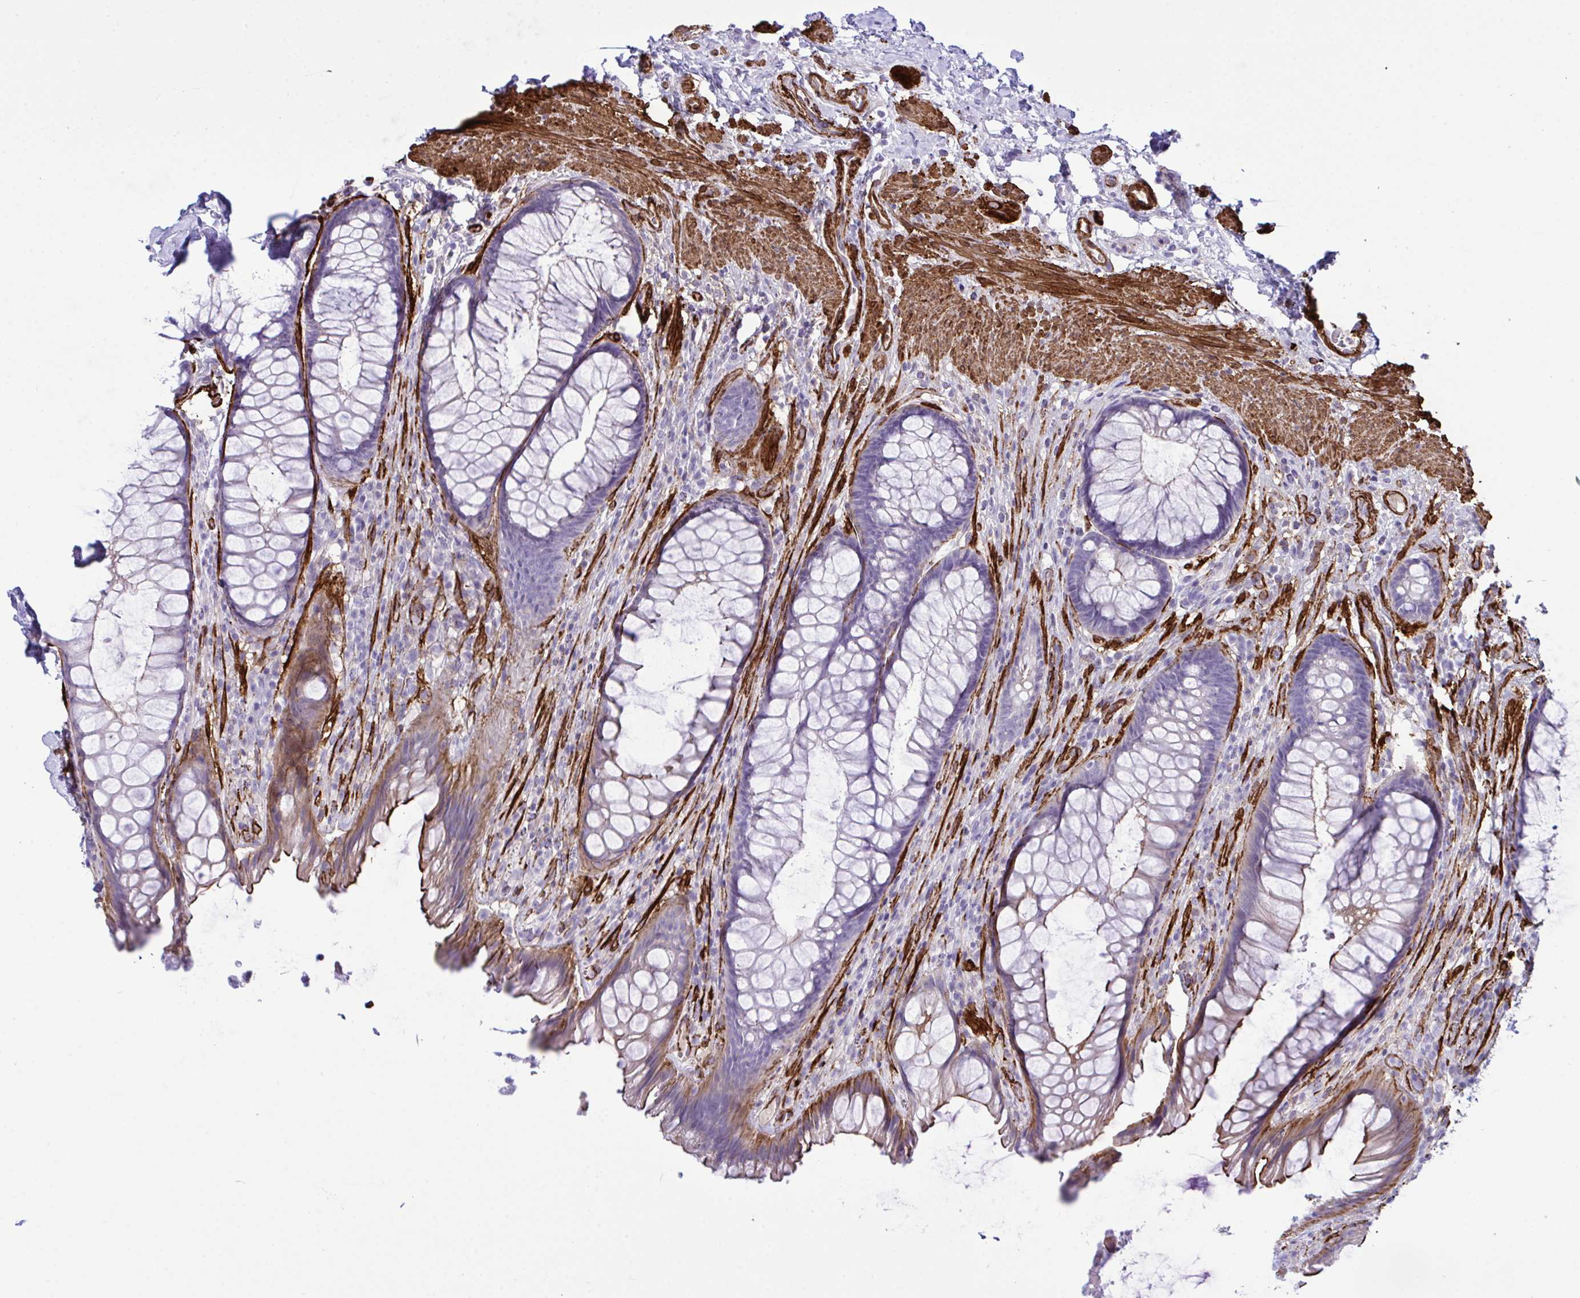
{"staining": {"intensity": "strong", "quantity": "<25%", "location": "cytoplasmic/membranous"}, "tissue": "rectum", "cell_type": "Glandular cells", "image_type": "normal", "snomed": [{"axis": "morphology", "description": "Normal tissue, NOS"}, {"axis": "topography", "description": "Rectum"}], "caption": "Unremarkable rectum was stained to show a protein in brown. There is medium levels of strong cytoplasmic/membranous positivity in about <25% of glandular cells.", "gene": "SYNPO2L", "patient": {"sex": "male", "age": 53}}